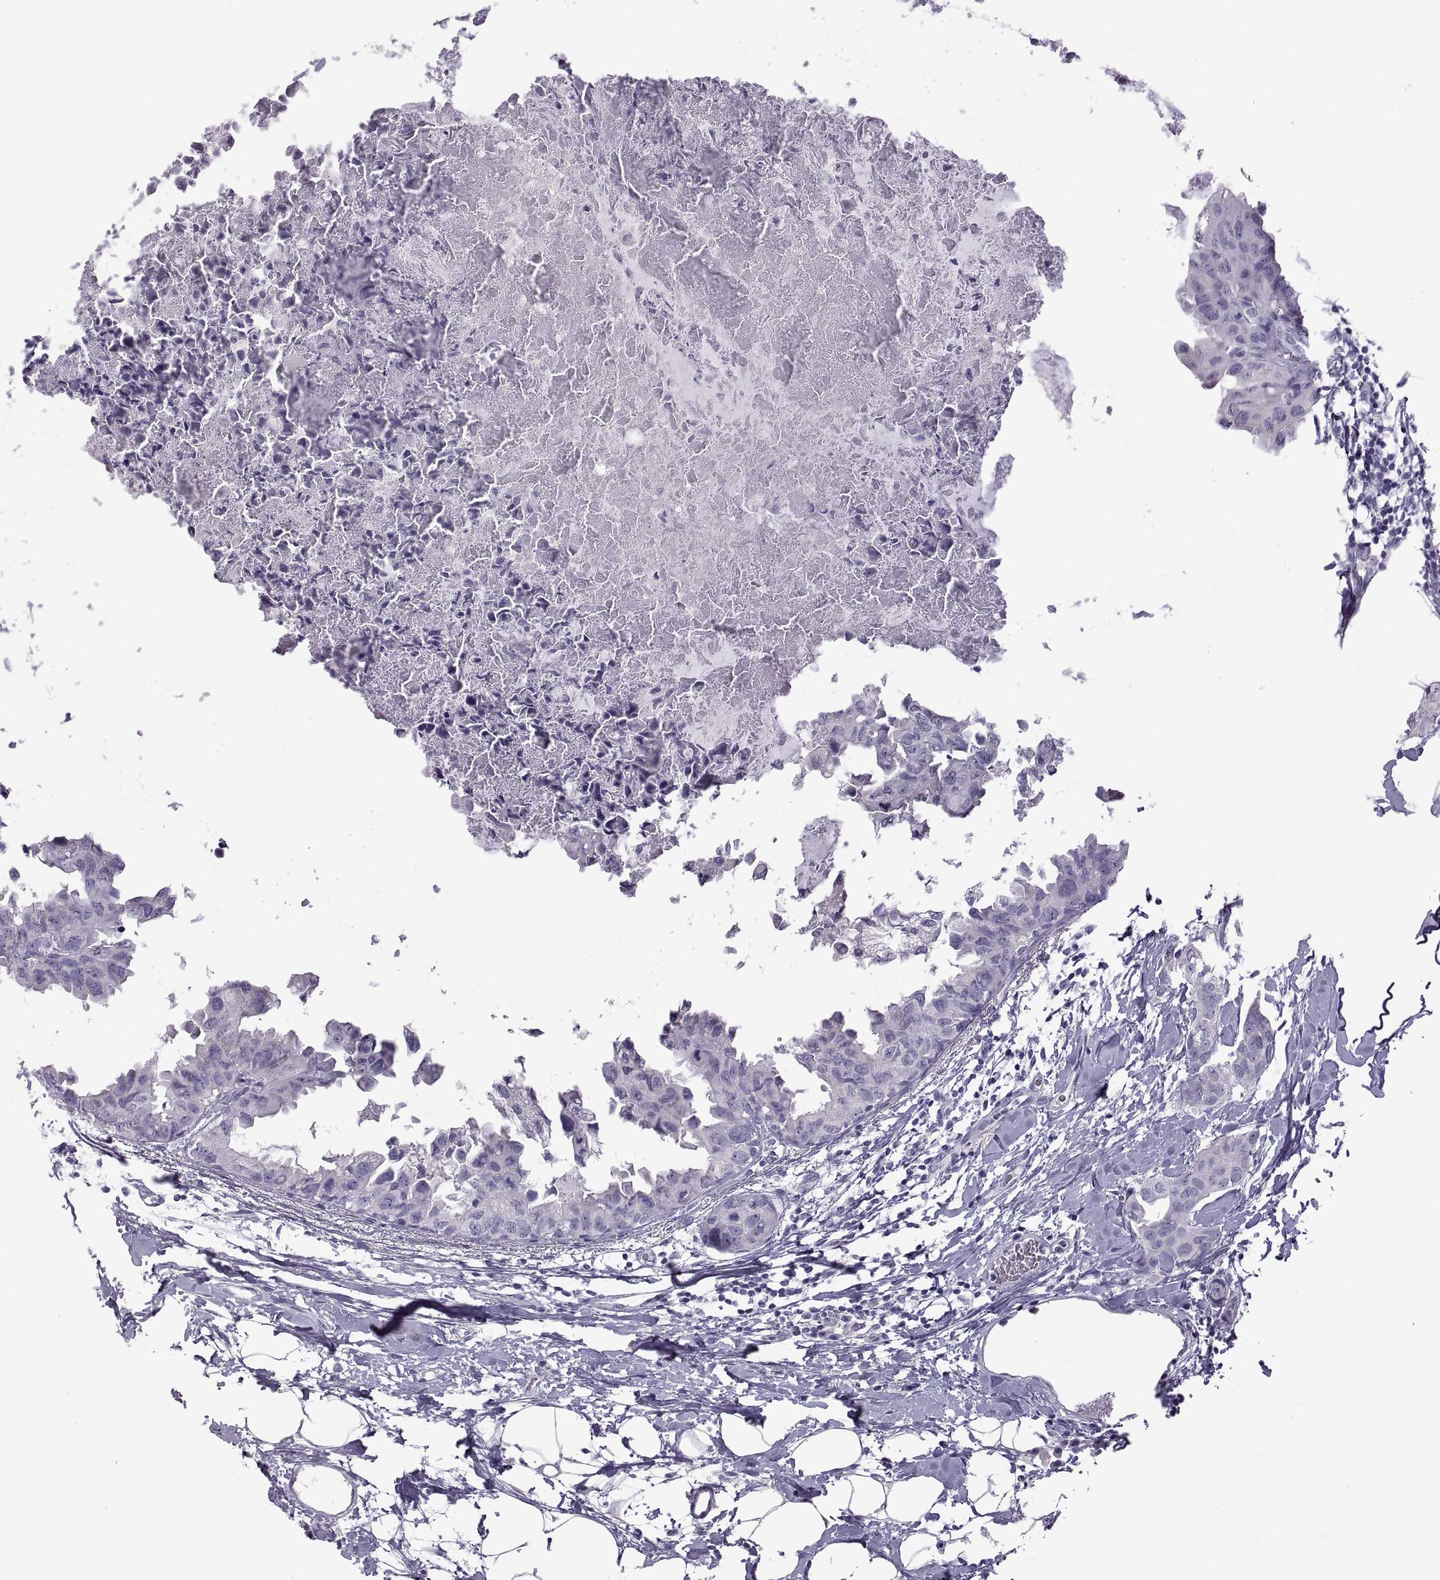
{"staining": {"intensity": "negative", "quantity": "none", "location": "none"}, "tissue": "breast cancer", "cell_type": "Tumor cells", "image_type": "cancer", "snomed": [{"axis": "morphology", "description": "Normal tissue, NOS"}, {"axis": "morphology", "description": "Duct carcinoma"}, {"axis": "topography", "description": "Breast"}], "caption": "Immunohistochemistry (IHC) photomicrograph of neoplastic tissue: human breast cancer stained with DAB (3,3'-diaminobenzidine) exhibits no significant protein positivity in tumor cells.", "gene": "RDM1", "patient": {"sex": "female", "age": 40}}